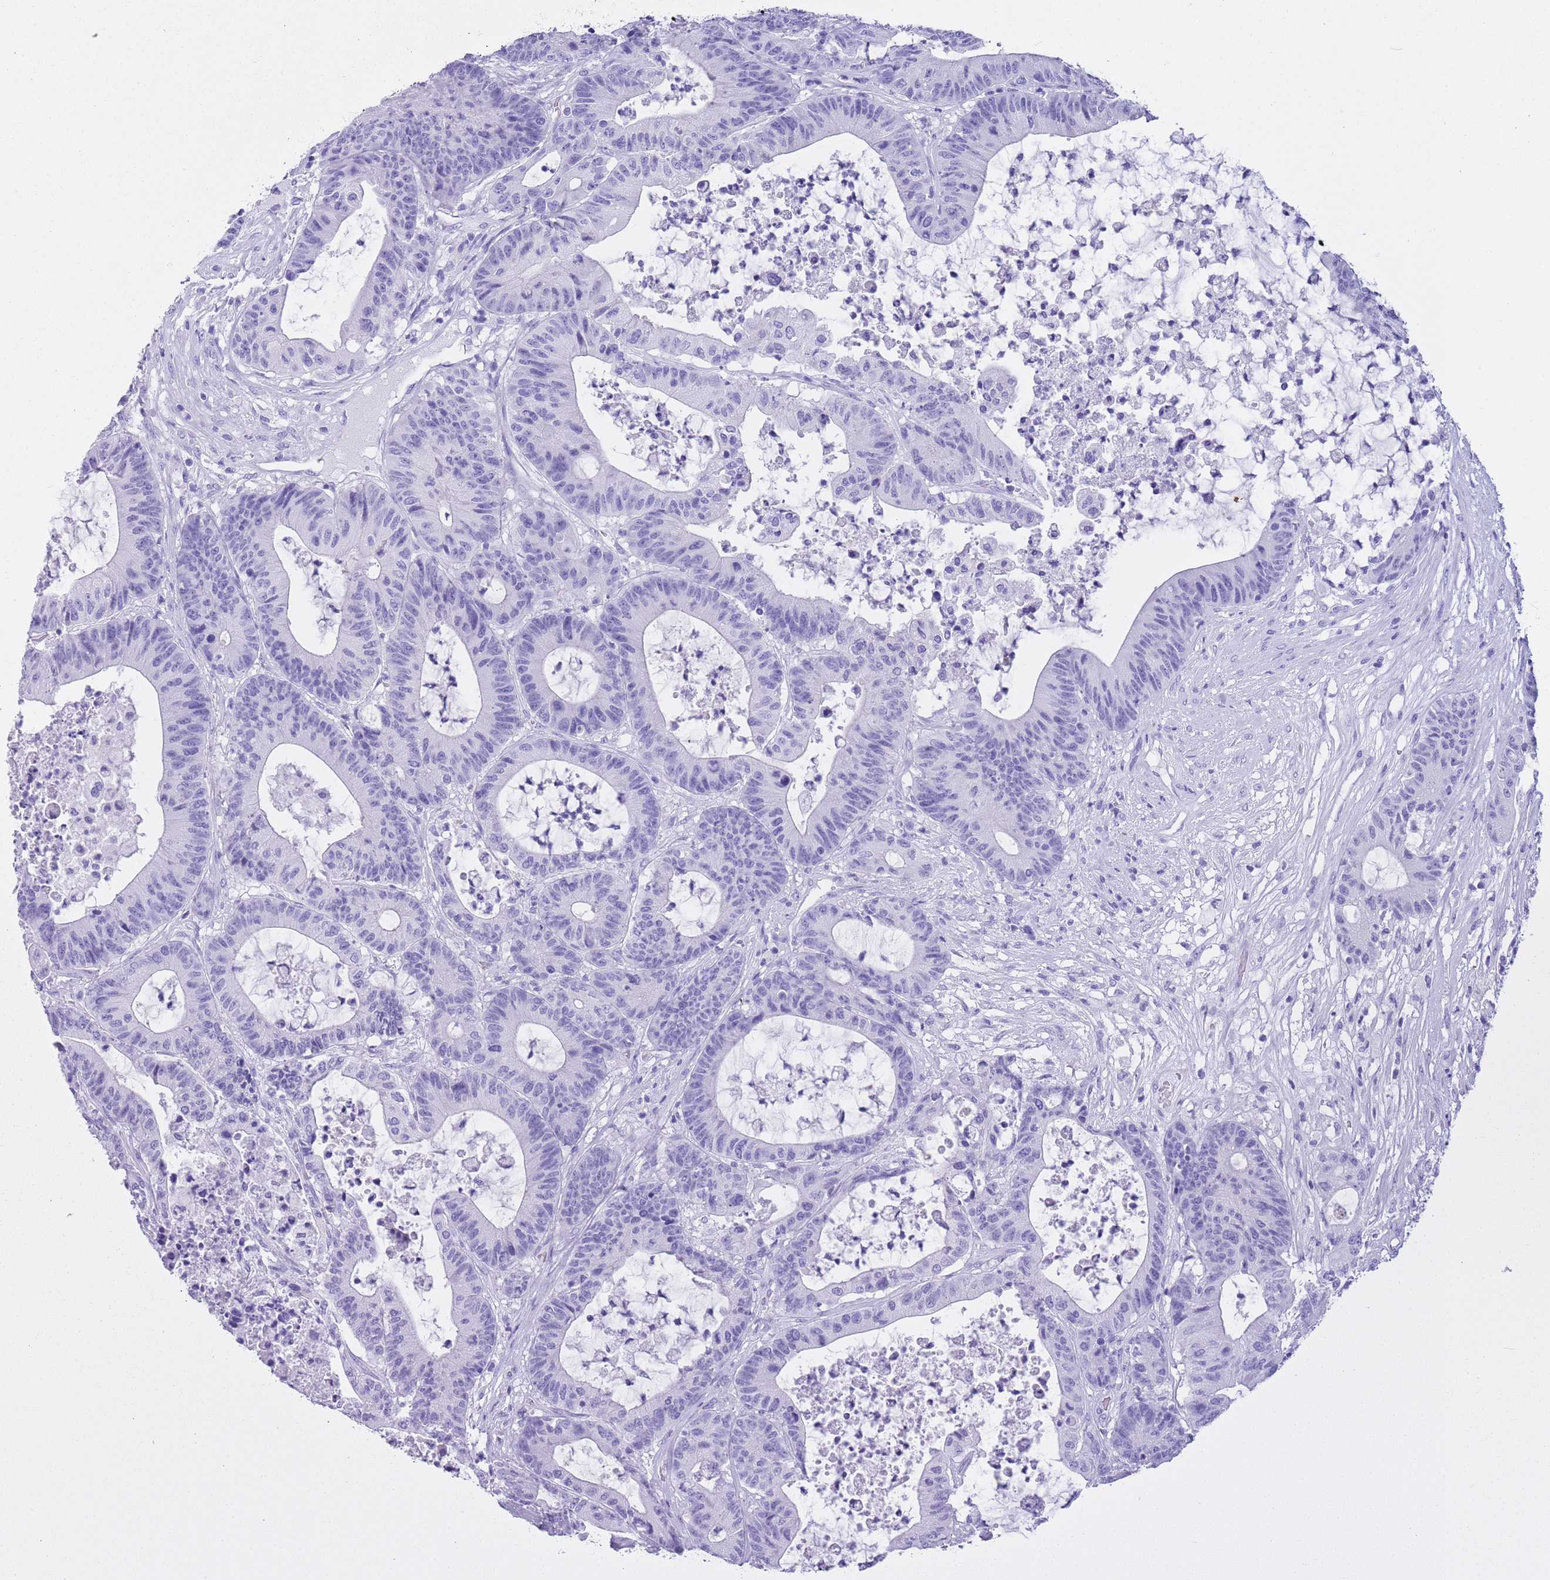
{"staining": {"intensity": "negative", "quantity": "none", "location": "none"}, "tissue": "colorectal cancer", "cell_type": "Tumor cells", "image_type": "cancer", "snomed": [{"axis": "morphology", "description": "Adenocarcinoma, NOS"}, {"axis": "topography", "description": "Colon"}], "caption": "Human adenocarcinoma (colorectal) stained for a protein using IHC demonstrates no expression in tumor cells.", "gene": "TMEM185B", "patient": {"sex": "female", "age": 84}}